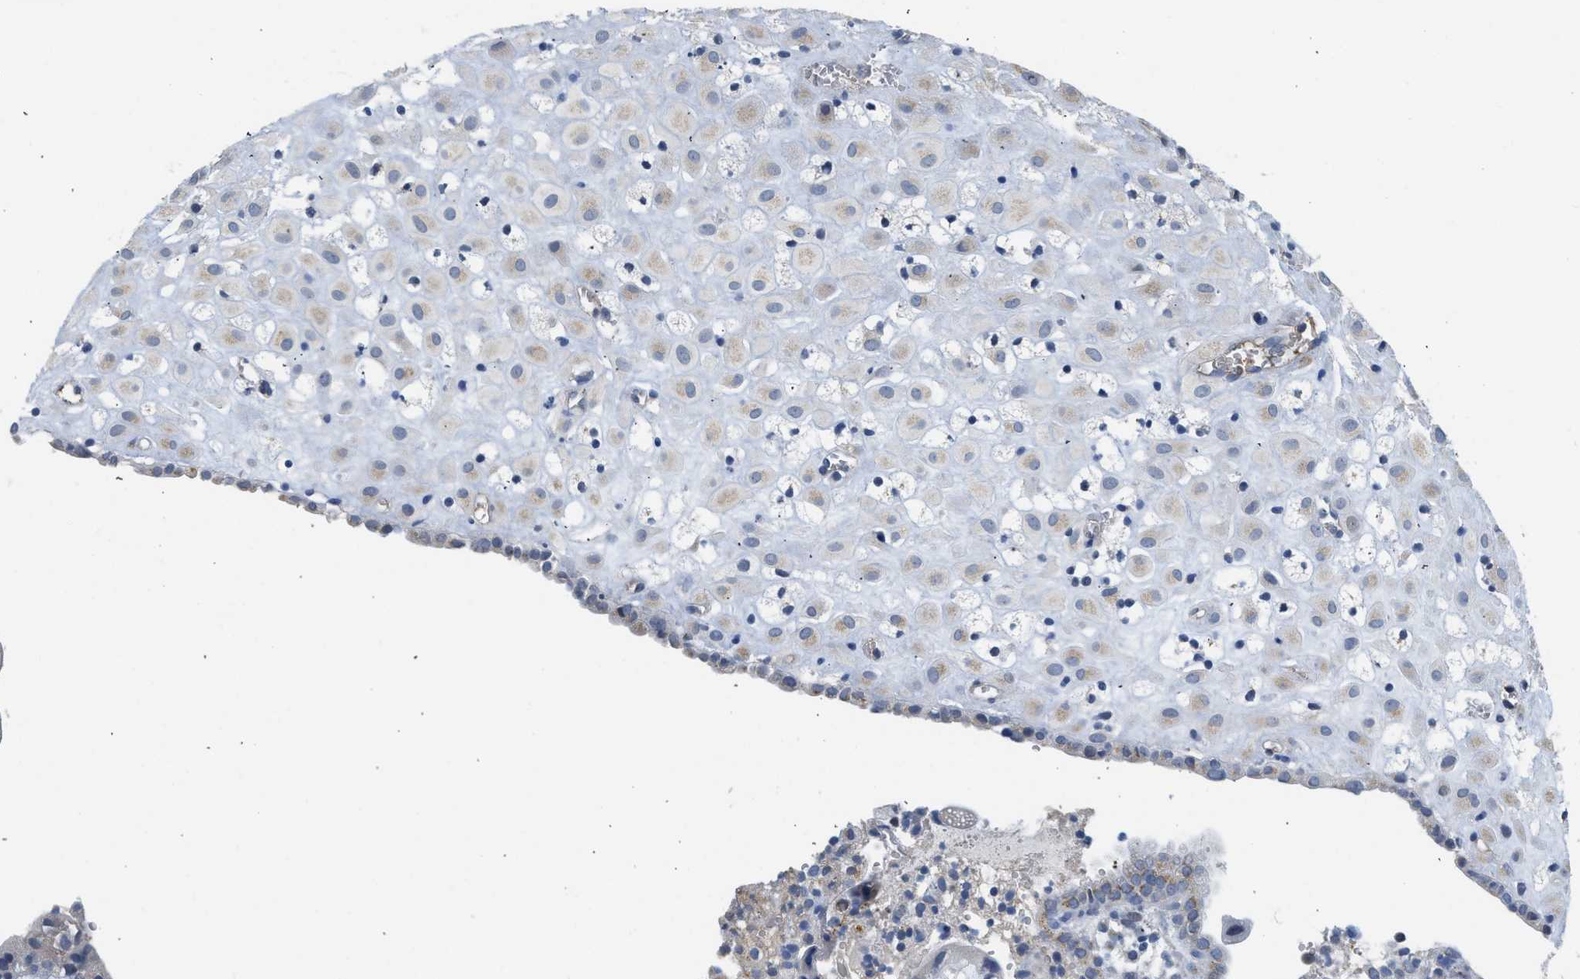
{"staining": {"intensity": "weak", "quantity": "25%-75%", "location": "cytoplasmic/membranous"}, "tissue": "placenta", "cell_type": "Decidual cells", "image_type": "normal", "snomed": [{"axis": "morphology", "description": "Normal tissue, NOS"}, {"axis": "topography", "description": "Placenta"}], "caption": "Immunohistochemistry (IHC) micrograph of unremarkable human placenta stained for a protein (brown), which exhibits low levels of weak cytoplasmic/membranous expression in about 25%-75% of decidual cells.", "gene": "PIM1", "patient": {"sex": "female", "age": 18}}